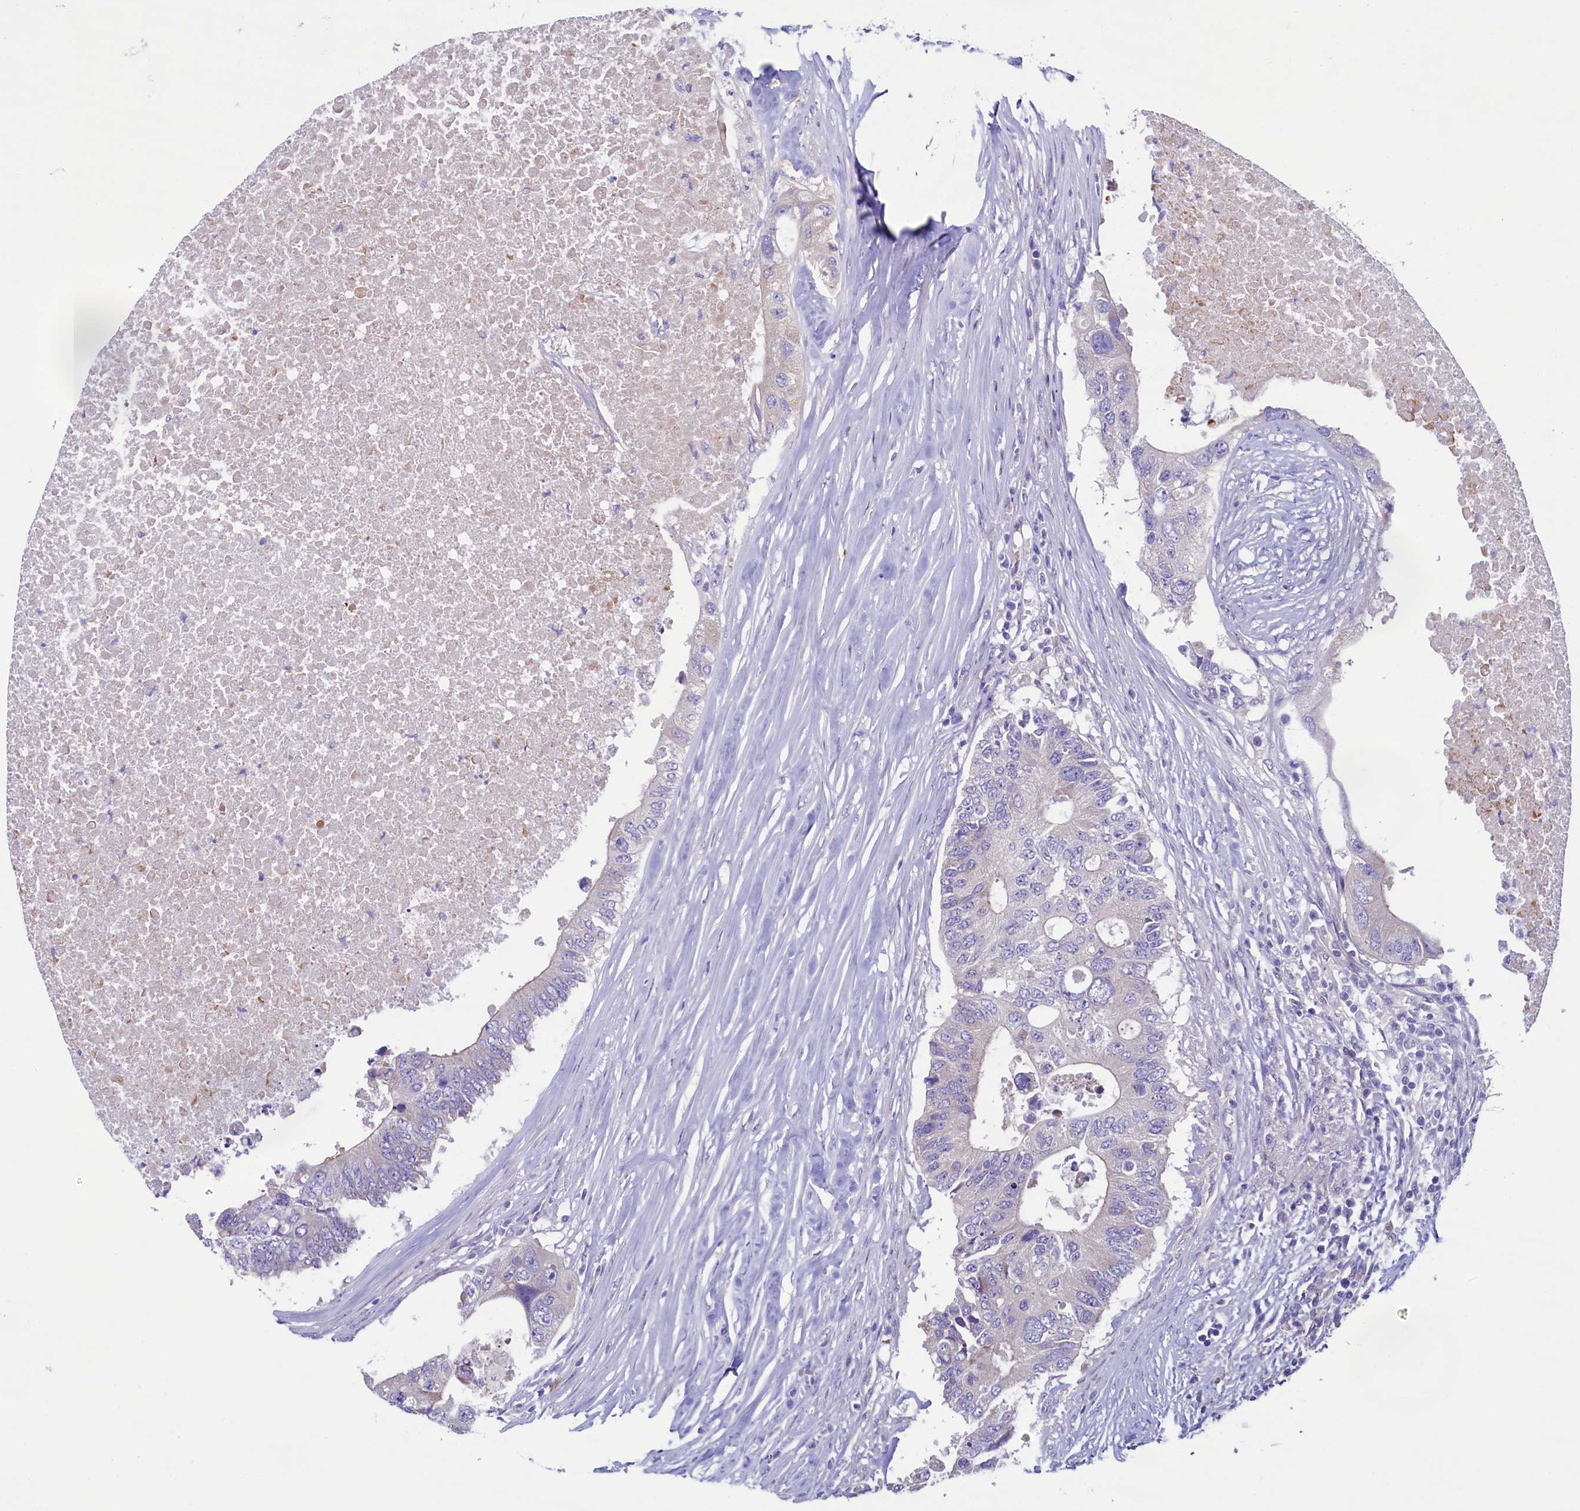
{"staining": {"intensity": "negative", "quantity": "none", "location": "none"}, "tissue": "colorectal cancer", "cell_type": "Tumor cells", "image_type": "cancer", "snomed": [{"axis": "morphology", "description": "Adenocarcinoma, NOS"}, {"axis": "topography", "description": "Colon"}], "caption": "Adenocarcinoma (colorectal) was stained to show a protein in brown. There is no significant positivity in tumor cells.", "gene": "KRBOX5", "patient": {"sex": "male", "age": 71}}